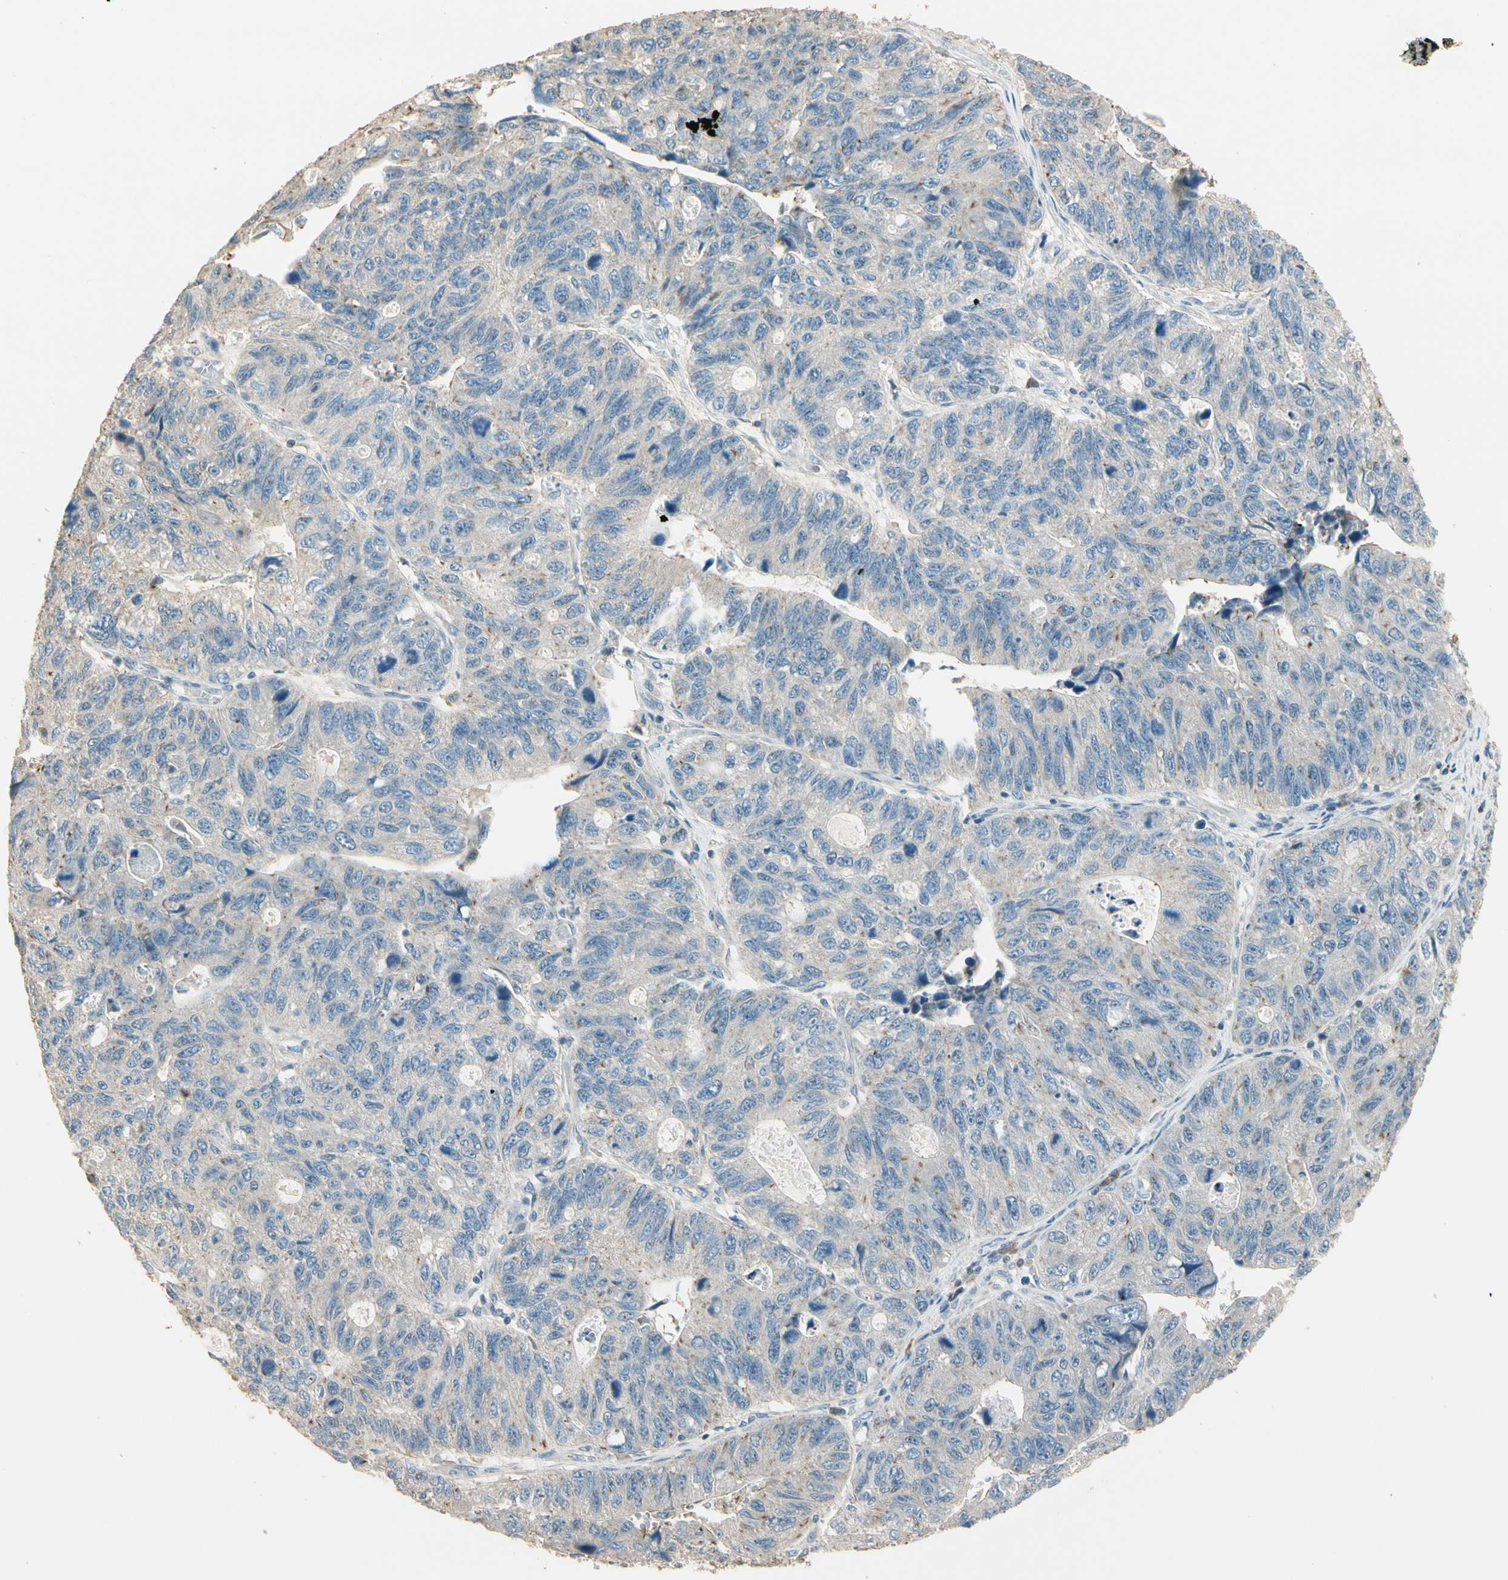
{"staining": {"intensity": "weak", "quantity": "<25%", "location": "cytoplasmic/membranous"}, "tissue": "stomach cancer", "cell_type": "Tumor cells", "image_type": "cancer", "snomed": [{"axis": "morphology", "description": "Adenocarcinoma, NOS"}, {"axis": "topography", "description": "Stomach"}], "caption": "Stomach cancer (adenocarcinoma) was stained to show a protein in brown. There is no significant positivity in tumor cells. (DAB IHC visualized using brightfield microscopy, high magnification).", "gene": "PLXNA1", "patient": {"sex": "male", "age": 59}}